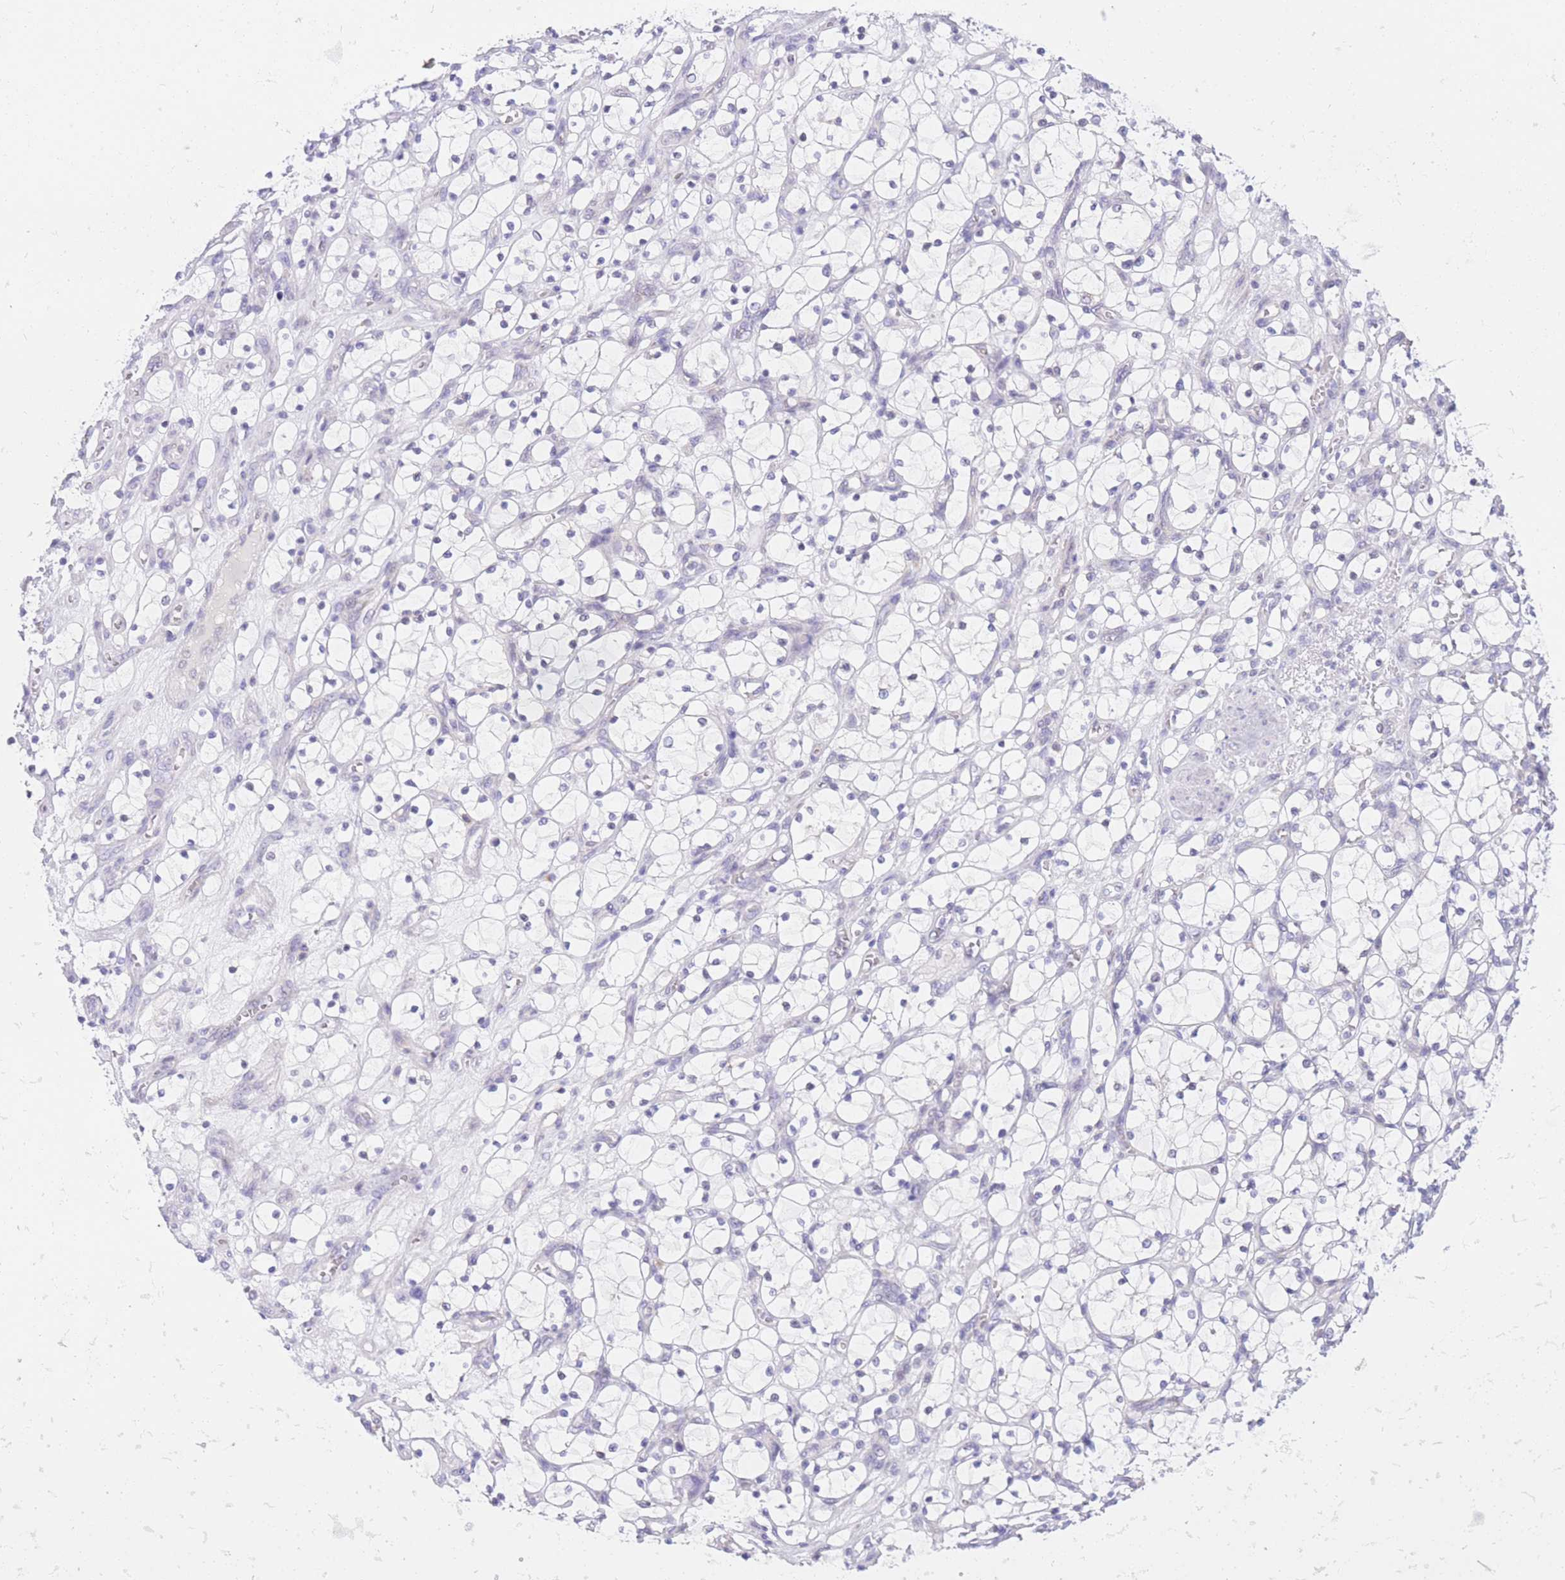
{"staining": {"intensity": "negative", "quantity": "none", "location": "none"}, "tissue": "renal cancer", "cell_type": "Tumor cells", "image_type": "cancer", "snomed": [{"axis": "morphology", "description": "Adenocarcinoma, NOS"}, {"axis": "topography", "description": "Kidney"}], "caption": "Renal adenocarcinoma stained for a protein using IHC demonstrates no staining tumor cells.", "gene": "RPL39L", "patient": {"sex": "female", "age": 69}}